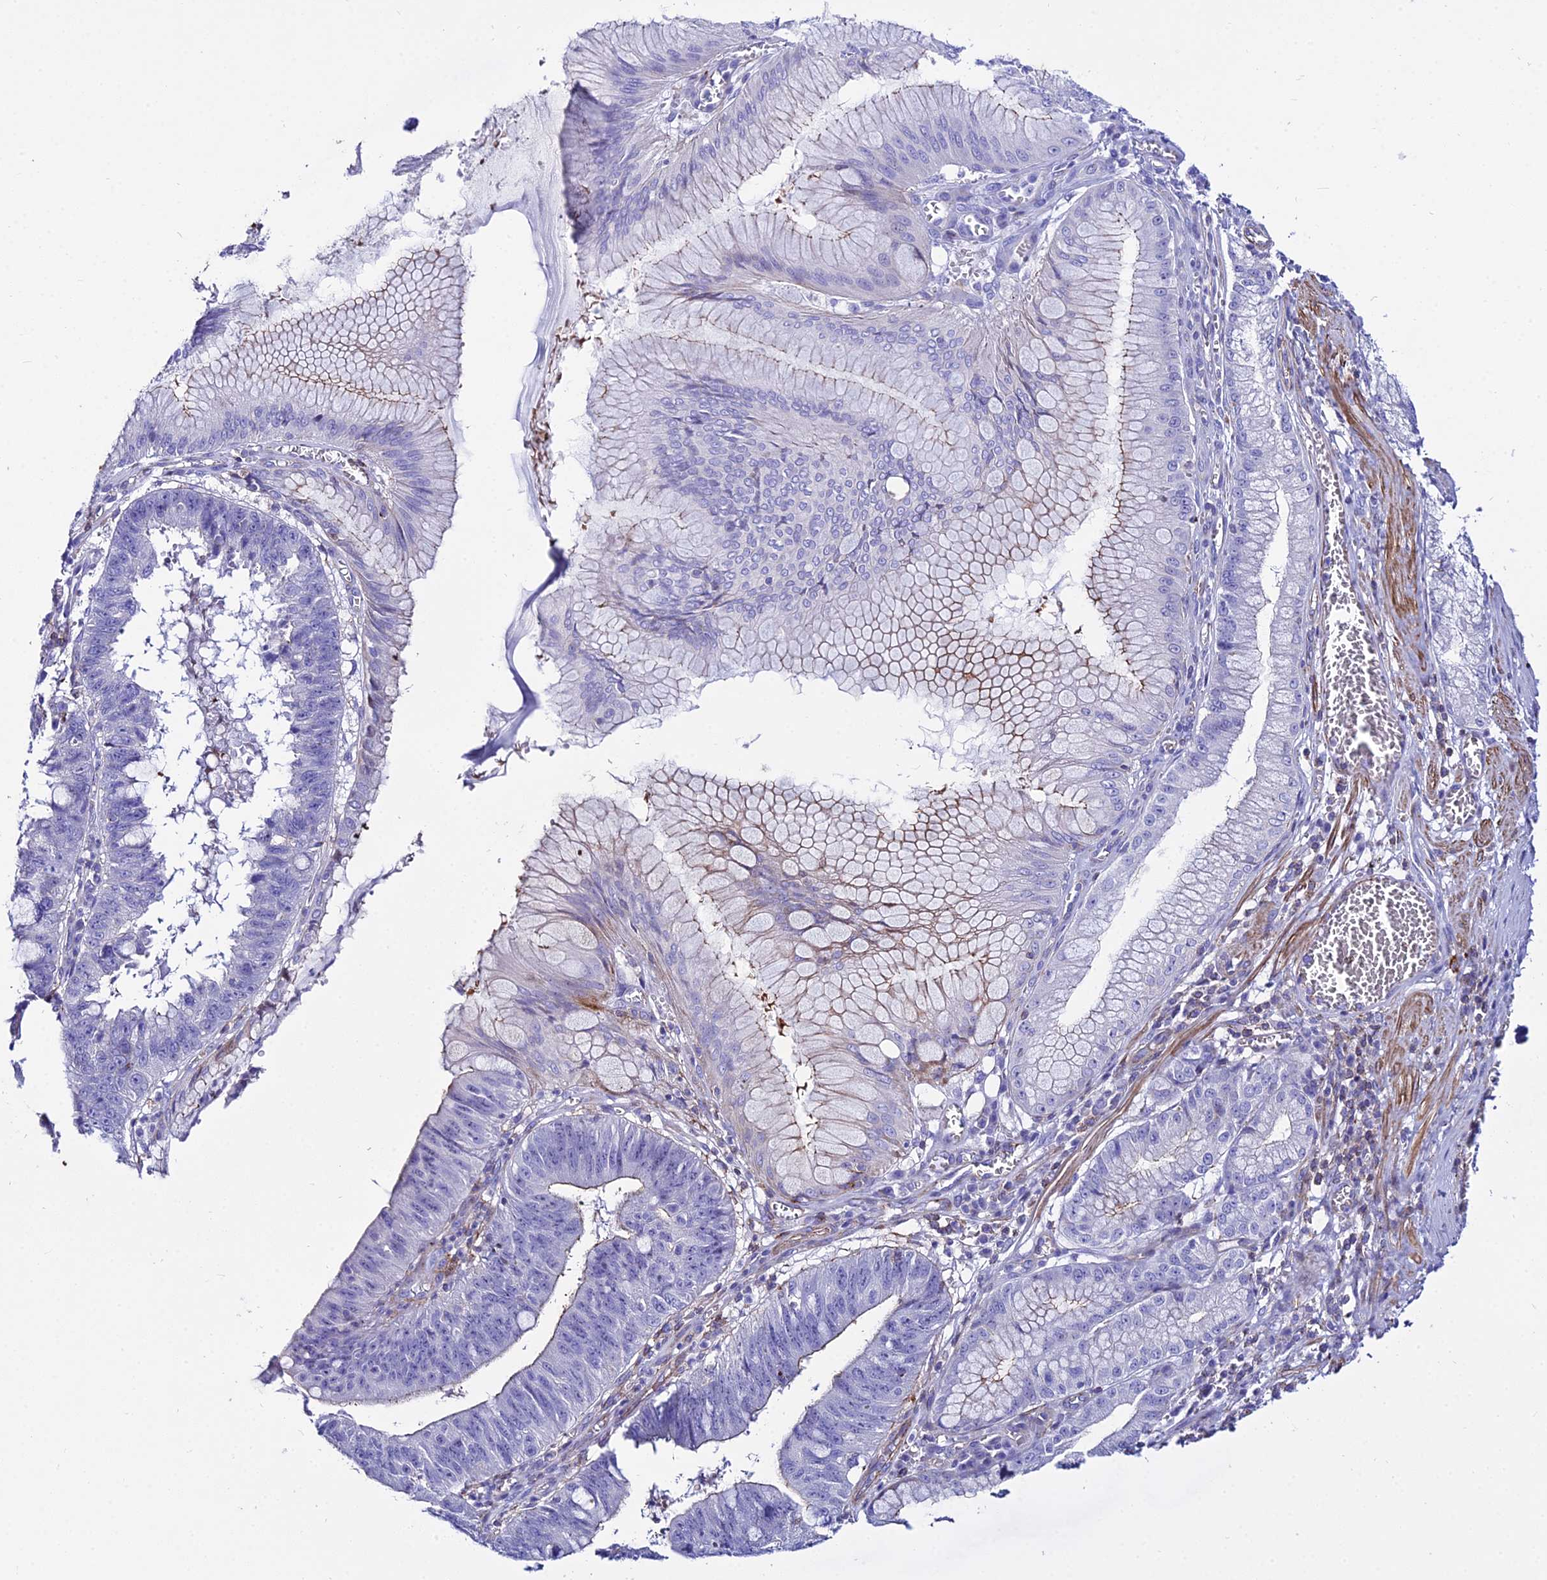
{"staining": {"intensity": "moderate", "quantity": "<25%", "location": "cytoplasmic/membranous"}, "tissue": "stomach cancer", "cell_type": "Tumor cells", "image_type": "cancer", "snomed": [{"axis": "morphology", "description": "Adenocarcinoma, NOS"}, {"axis": "topography", "description": "Stomach"}], "caption": "Human stomach cancer (adenocarcinoma) stained for a protein (brown) exhibits moderate cytoplasmic/membranous positive staining in about <25% of tumor cells.", "gene": "DLX1", "patient": {"sex": "male", "age": 59}}